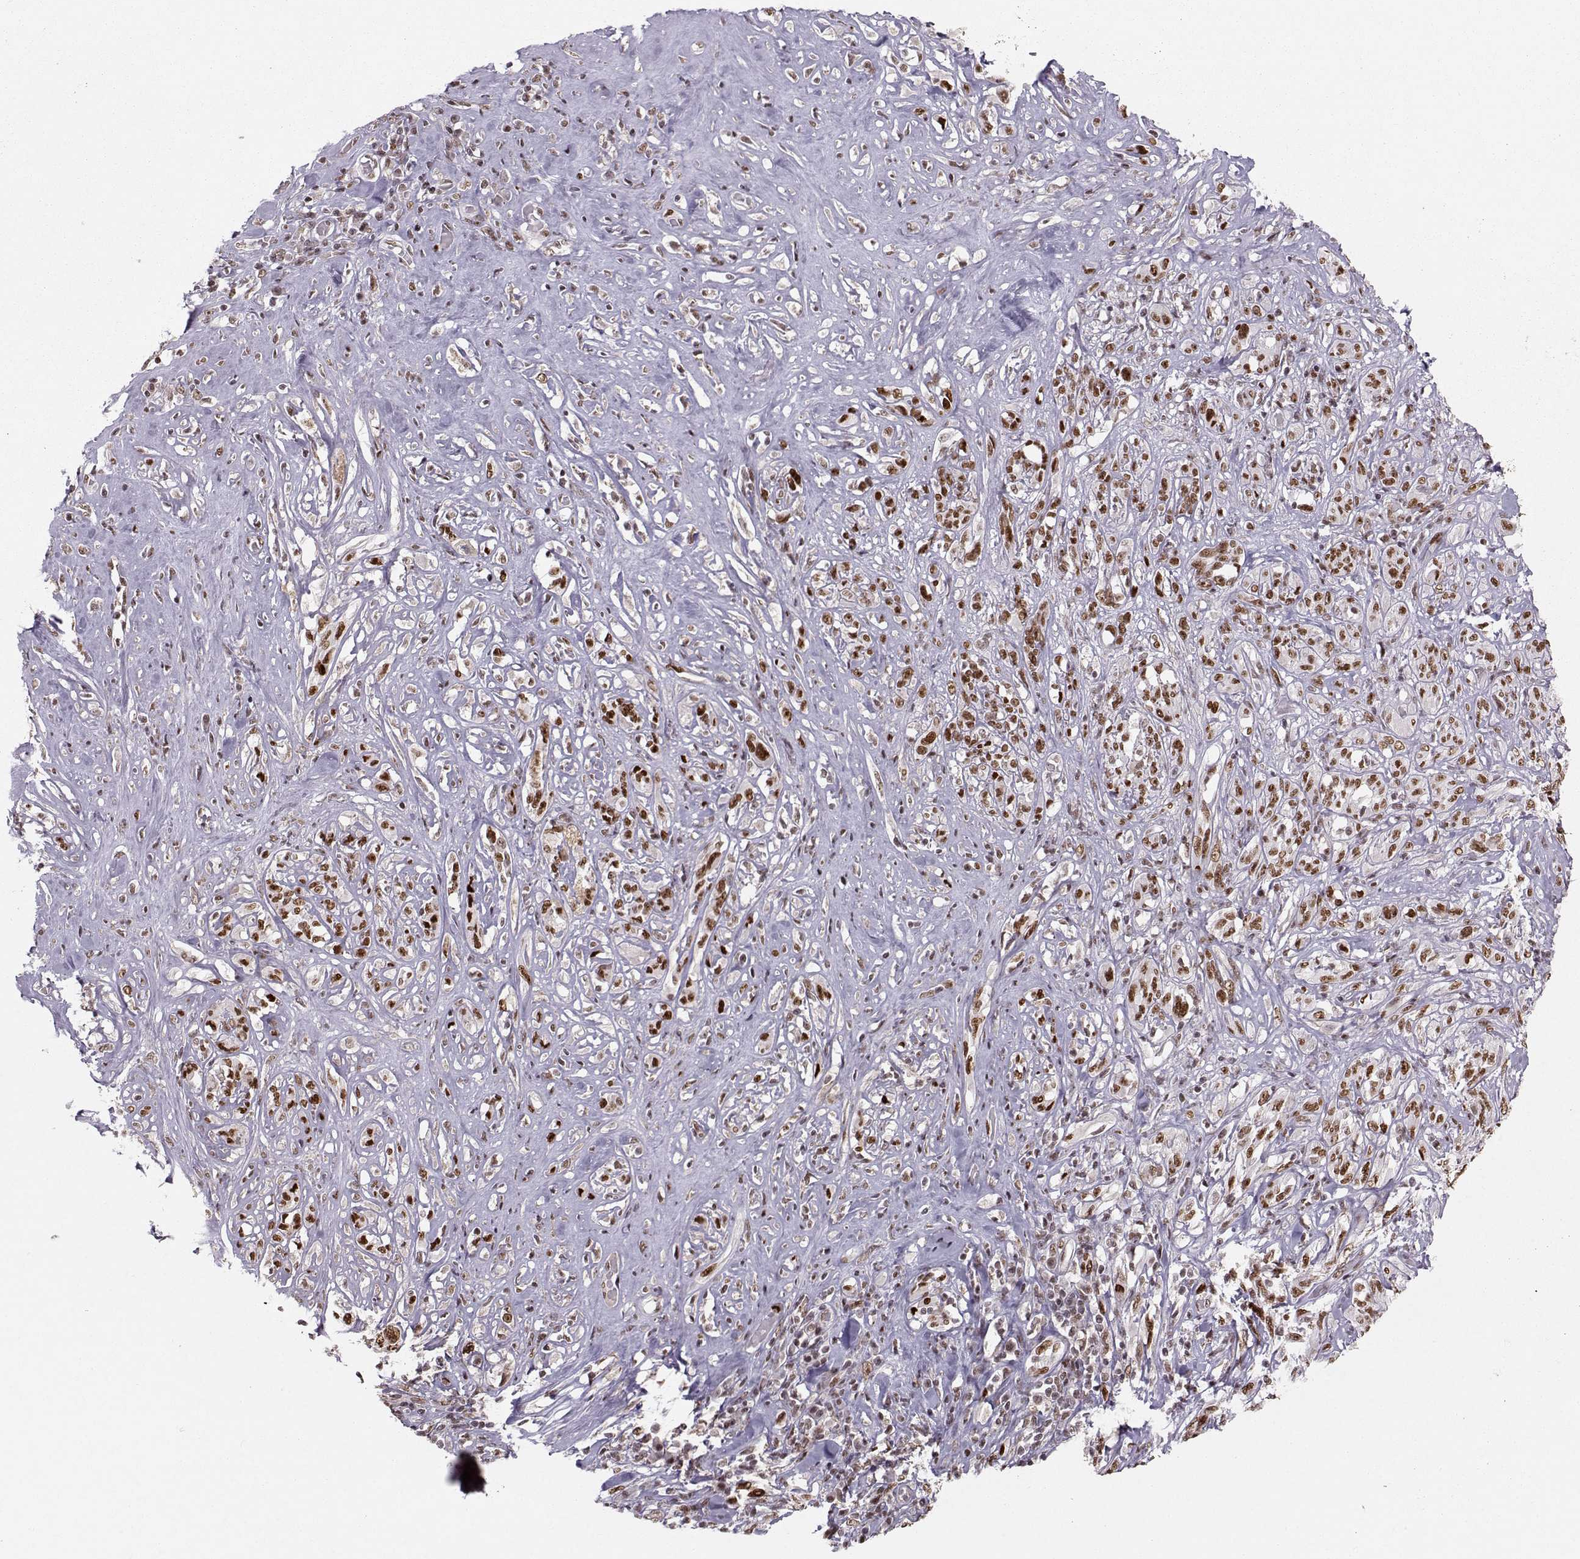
{"staining": {"intensity": "strong", "quantity": "25%-75%", "location": "nuclear"}, "tissue": "melanoma", "cell_type": "Tumor cells", "image_type": "cancer", "snomed": [{"axis": "morphology", "description": "Malignant melanoma, NOS"}, {"axis": "topography", "description": "Skin"}], "caption": "Protein staining shows strong nuclear staining in about 25%-75% of tumor cells in malignant melanoma.", "gene": "SNAPC2", "patient": {"sex": "female", "age": 91}}